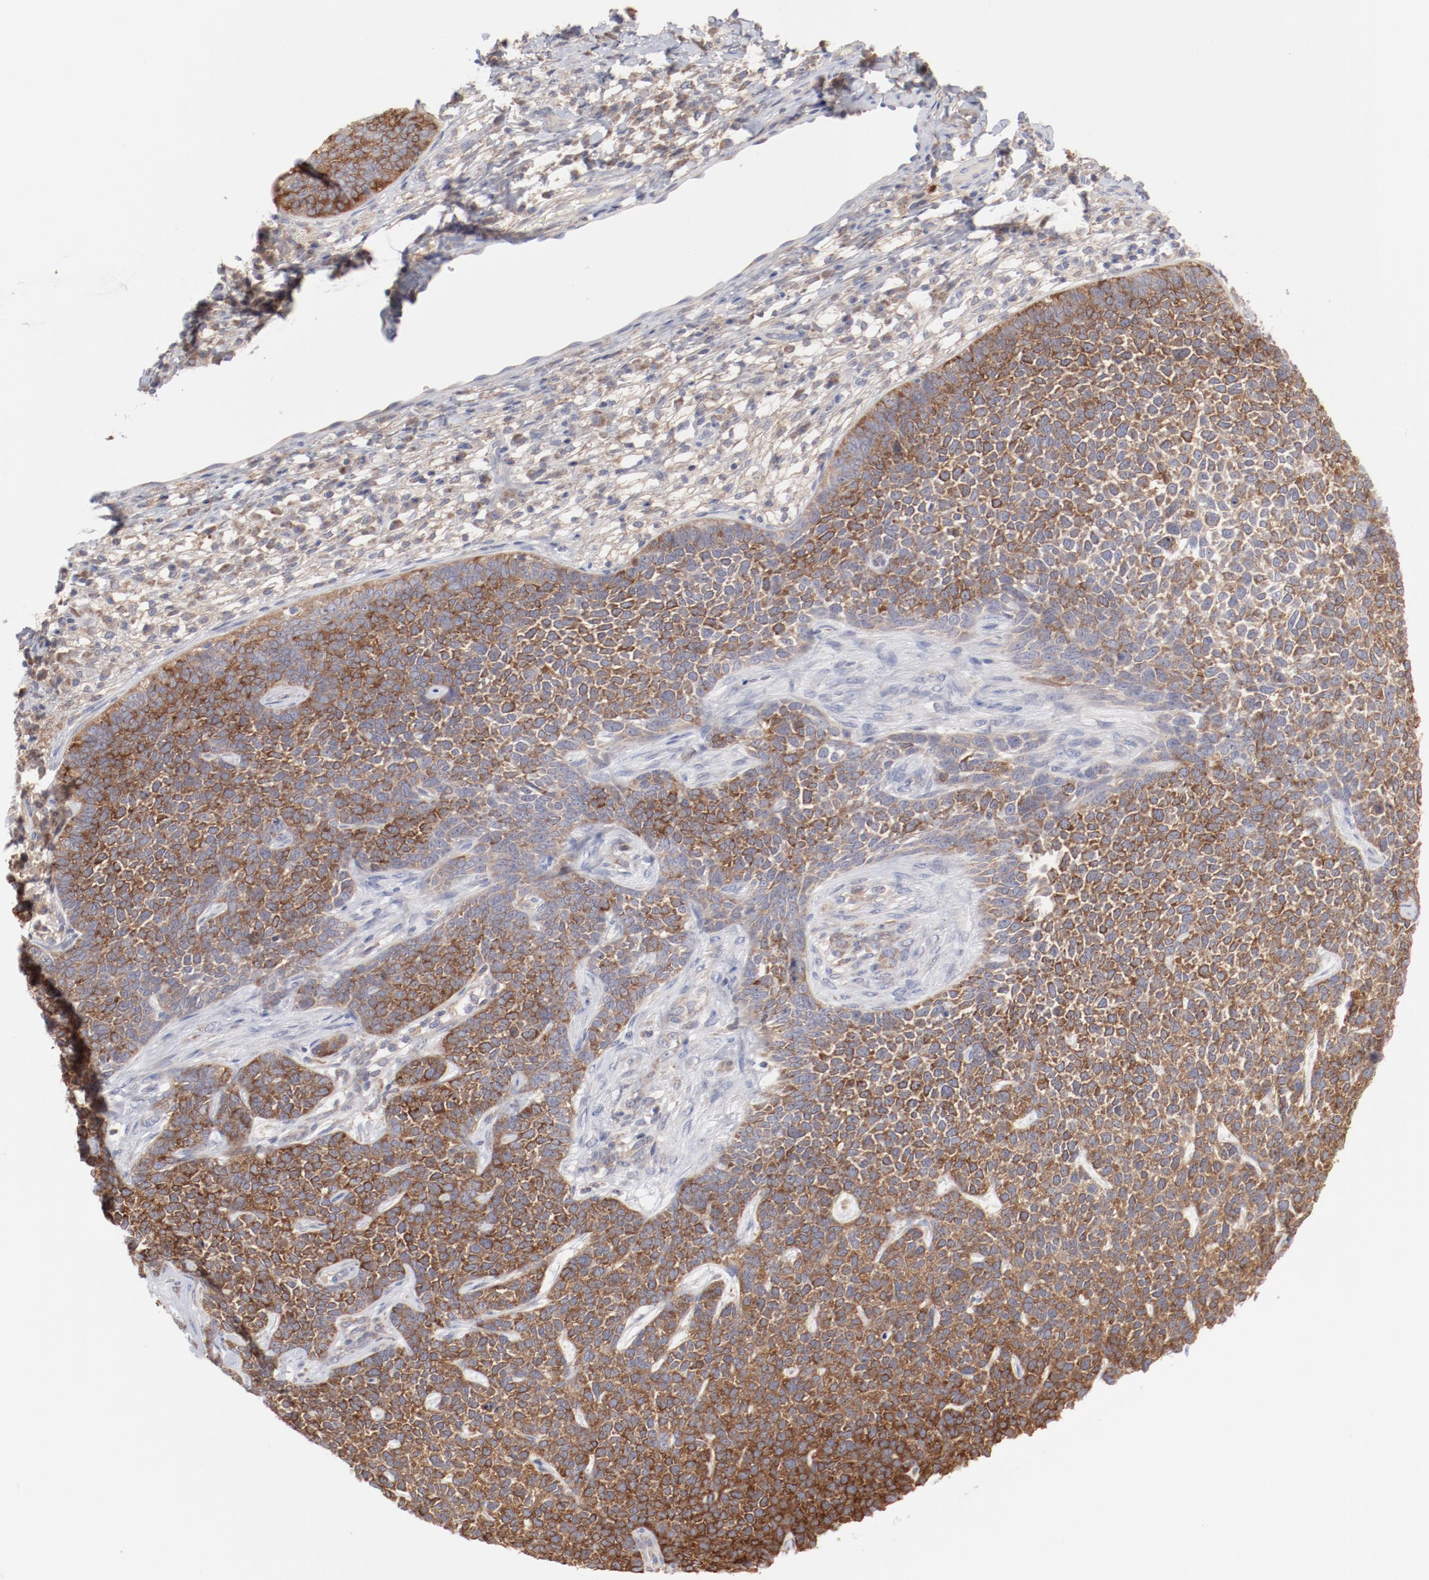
{"staining": {"intensity": "moderate", "quantity": ">75%", "location": "cytoplasmic/membranous"}, "tissue": "skin cancer", "cell_type": "Tumor cells", "image_type": "cancer", "snomed": [{"axis": "morphology", "description": "Basal cell carcinoma"}, {"axis": "topography", "description": "Skin"}], "caption": "Immunohistochemical staining of skin cancer (basal cell carcinoma) shows moderate cytoplasmic/membranous protein expression in approximately >75% of tumor cells.", "gene": "PPFIBP2", "patient": {"sex": "female", "age": 84}}